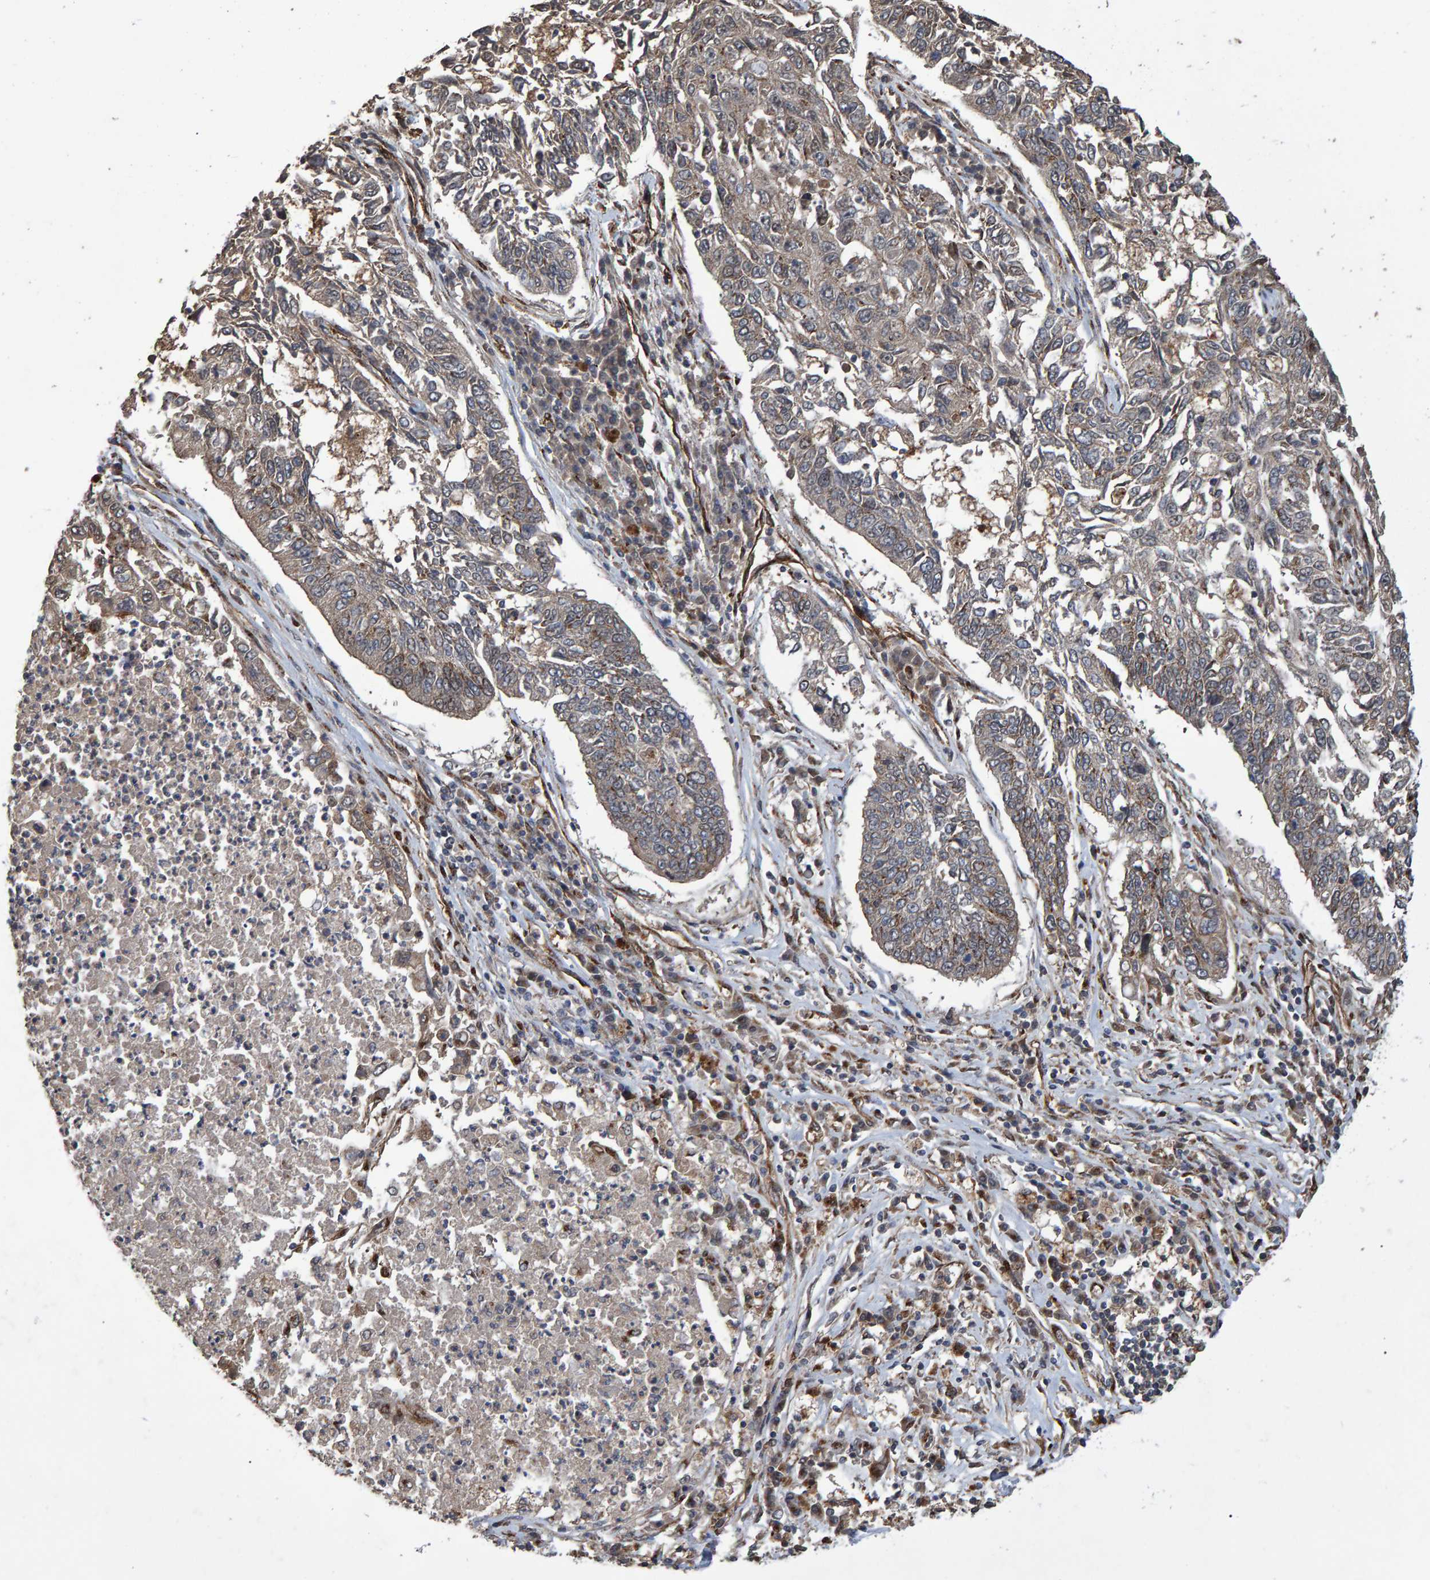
{"staining": {"intensity": "weak", "quantity": "<25%", "location": "cytoplasmic/membranous"}, "tissue": "lung cancer", "cell_type": "Tumor cells", "image_type": "cancer", "snomed": [{"axis": "morphology", "description": "Normal tissue, NOS"}, {"axis": "morphology", "description": "Squamous cell carcinoma, NOS"}, {"axis": "topography", "description": "Cartilage tissue"}, {"axis": "topography", "description": "Bronchus"}, {"axis": "topography", "description": "Lung"}], "caption": "Protein analysis of lung squamous cell carcinoma demonstrates no significant staining in tumor cells. (DAB (3,3'-diaminobenzidine) immunohistochemistry (IHC) visualized using brightfield microscopy, high magnification).", "gene": "TRIM68", "patient": {"sex": "female", "age": 49}}